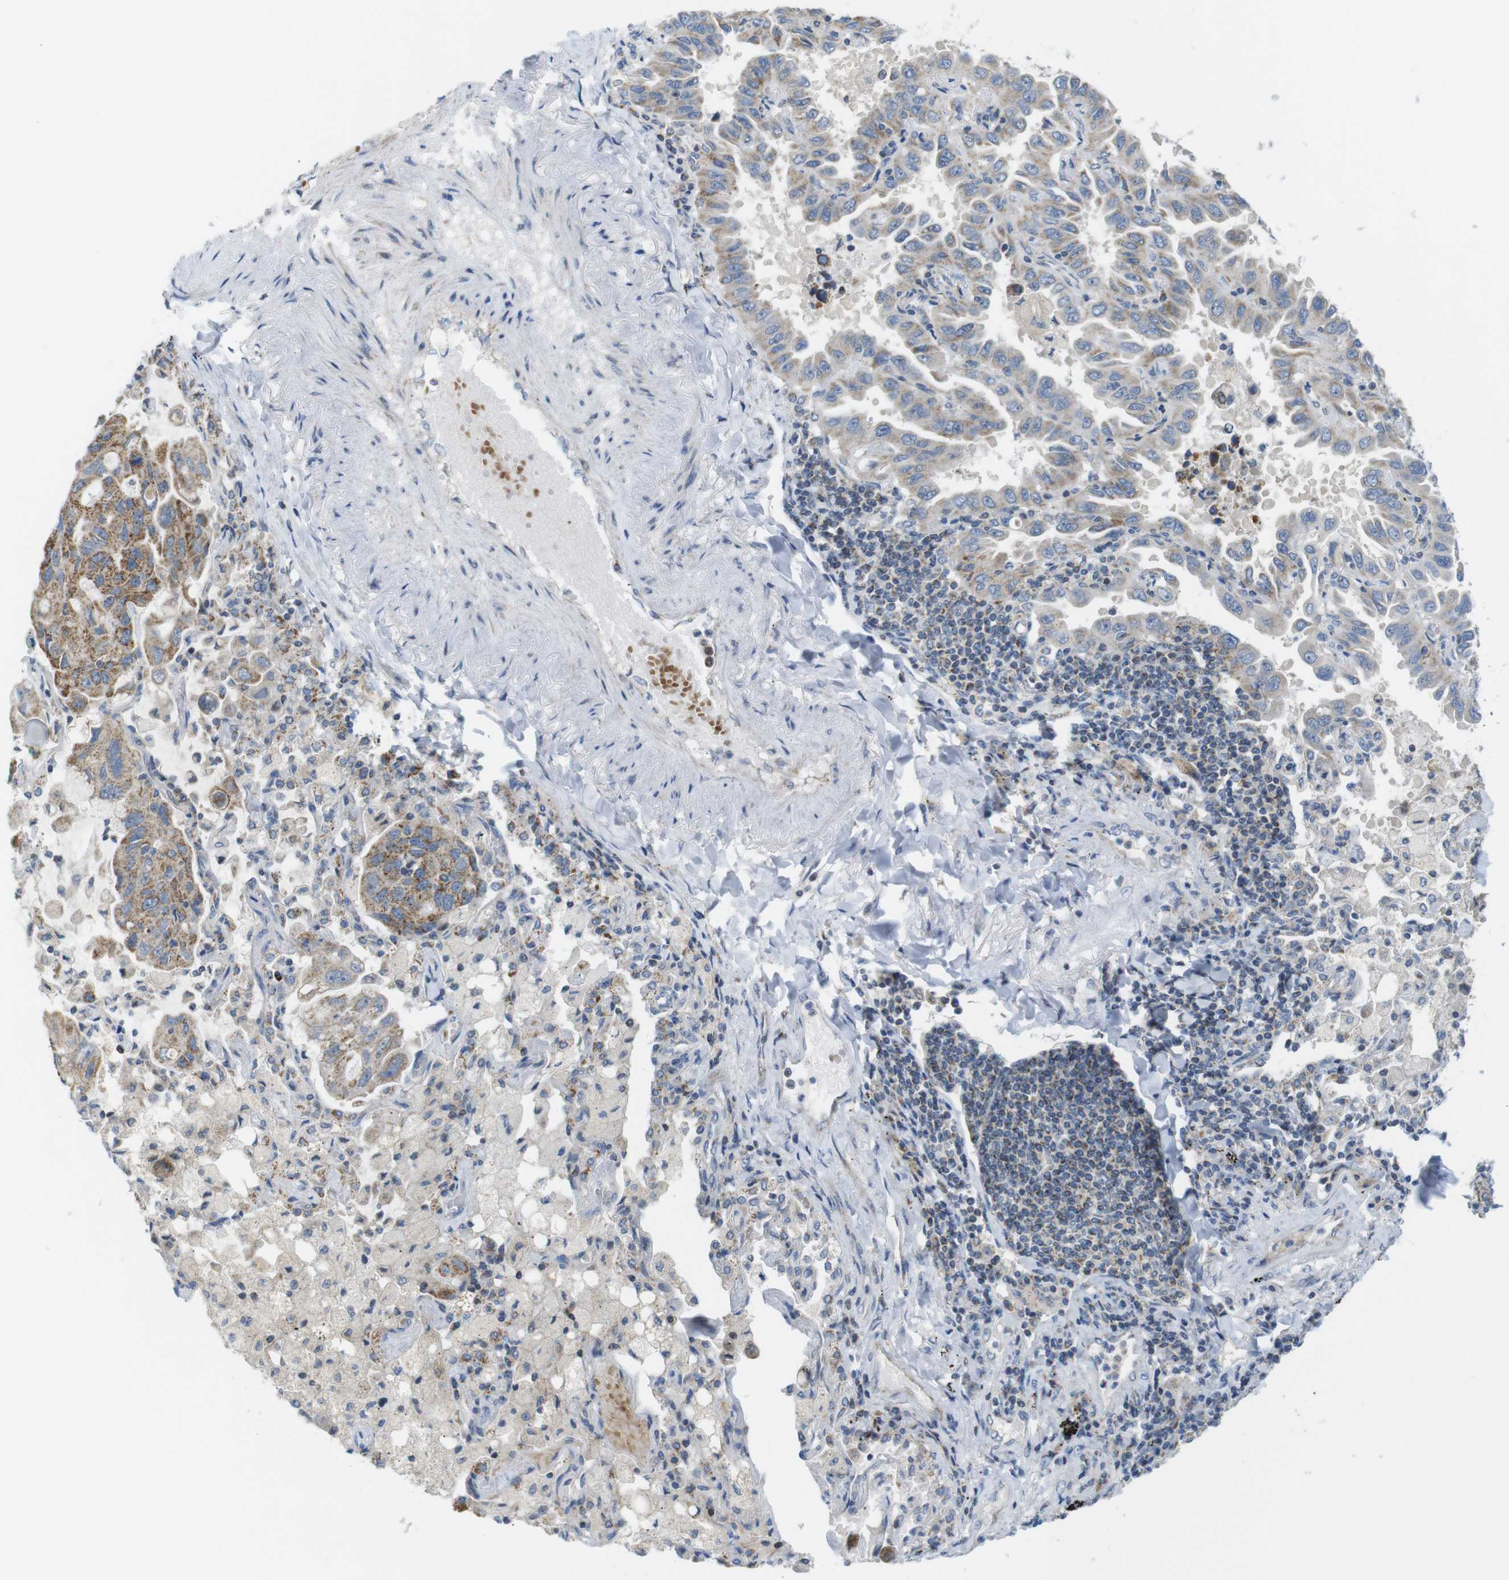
{"staining": {"intensity": "moderate", "quantity": "25%-75%", "location": "cytoplasmic/membranous"}, "tissue": "lung cancer", "cell_type": "Tumor cells", "image_type": "cancer", "snomed": [{"axis": "morphology", "description": "Adenocarcinoma, NOS"}, {"axis": "topography", "description": "Lung"}], "caption": "Protein staining exhibits moderate cytoplasmic/membranous expression in approximately 25%-75% of tumor cells in lung cancer.", "gene": "MARCHF1", "patient": {"sex": "male", "age": 64}}